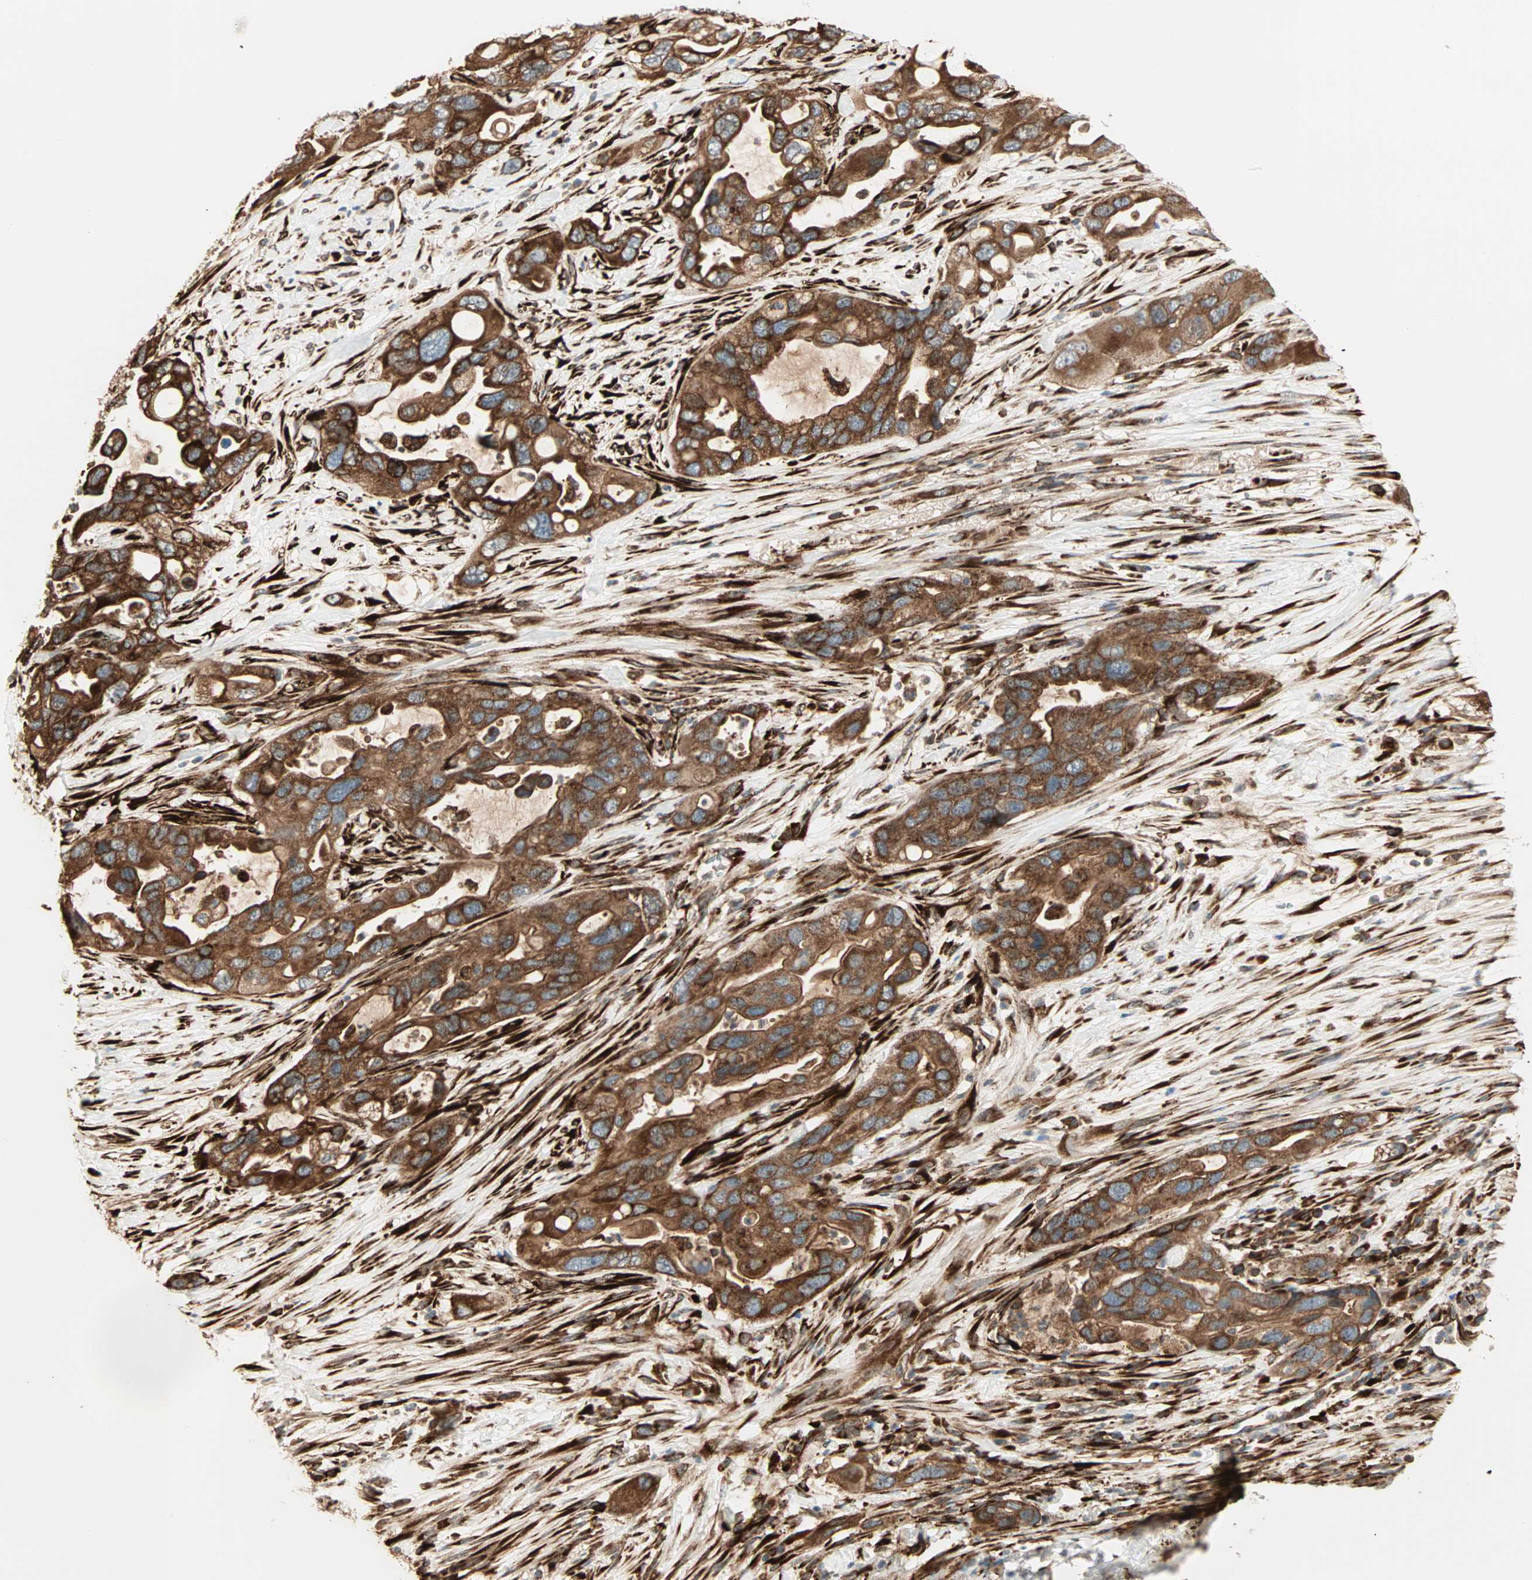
{"staining": {"intensity": "strong", "quantity": ">75%", "location": "cytoplasmic/membranous"}, "tissue": "pancreatic cancer", "cell_type": "Tumor cells", "image_type": "cancer", "snomed": [{"axis": "morphology", "description": "Adenocarcinoma, NOS"}, {"axis": "topography", "description": "Pancreas"}], "caption": "Pancreatic adenocarcinoma tissue reveals strong cytoplasmic/membranous positivity in approximately >75% of tumor cells, visualized by immunohistochemistry.", "gene": "P4HA1", "patient": {"sex": "female", "age": 71}}